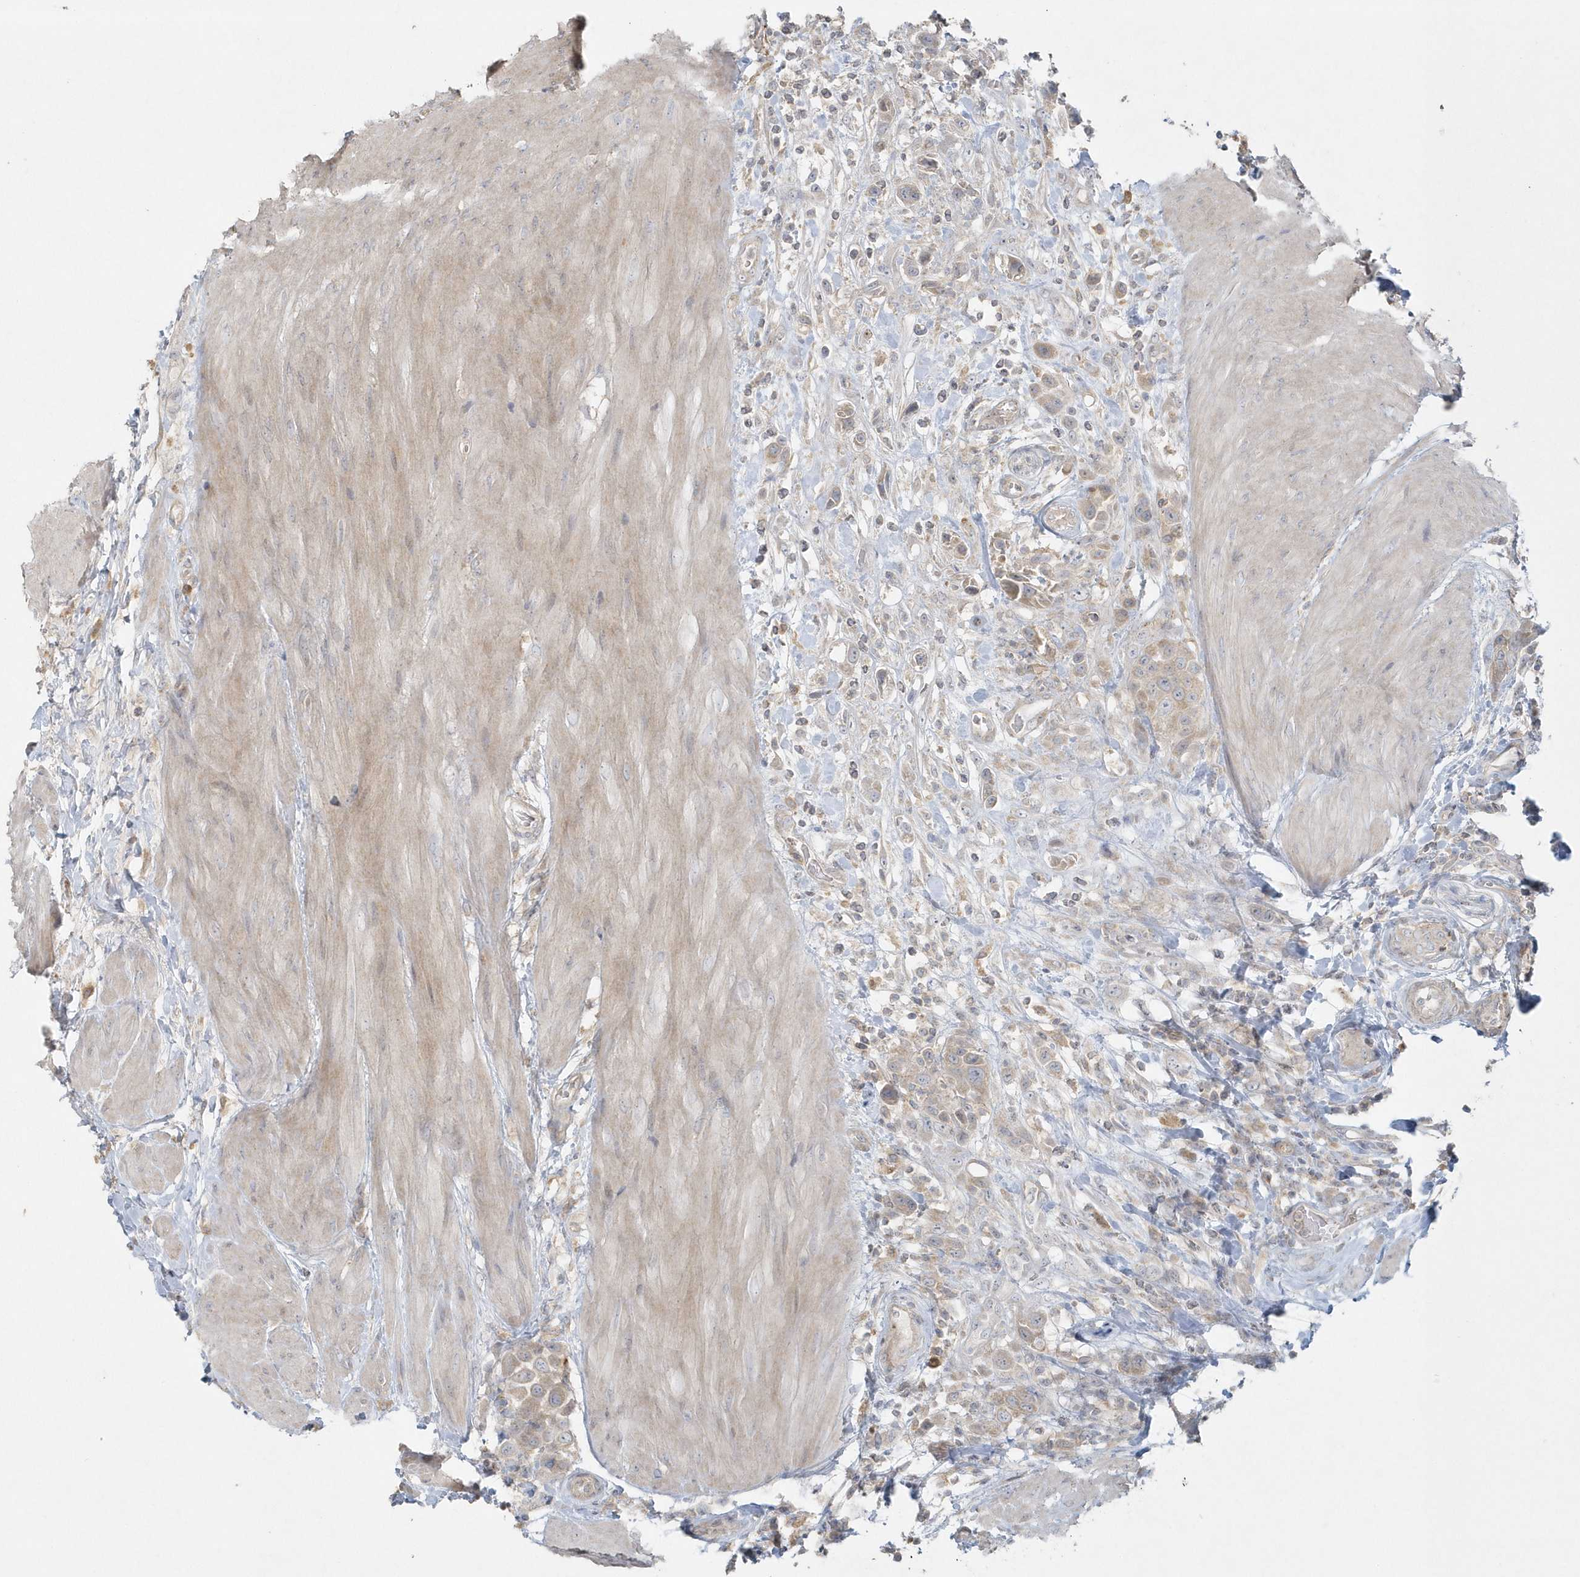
{"staining": {"intensity": "weak", "quantity": "25%-75%", "location": "cytoplasmic/membranous"}, "tissue": "urothelial cancer", "cell_type": "Tumor cells", "image_type": "cancer", "snomed": [{"axis": "morphology", "description": "Urothelial carcinoma, High grade"}, {"axis": "topography", "description": "Urinary bladder"}], "caption": "Weak cytoplasmic/membranous protein expression is identified in about 25%-75% of tumor cells in urothelial cancer. The staining was performed using DAB (3,3'-diaminobenzidine), with brown indicating positive protein expression. Nuclei are stained blue with hematoxylin.", "gene": "BLTP3A", "patient": {"sex": "male", "age": 50}}